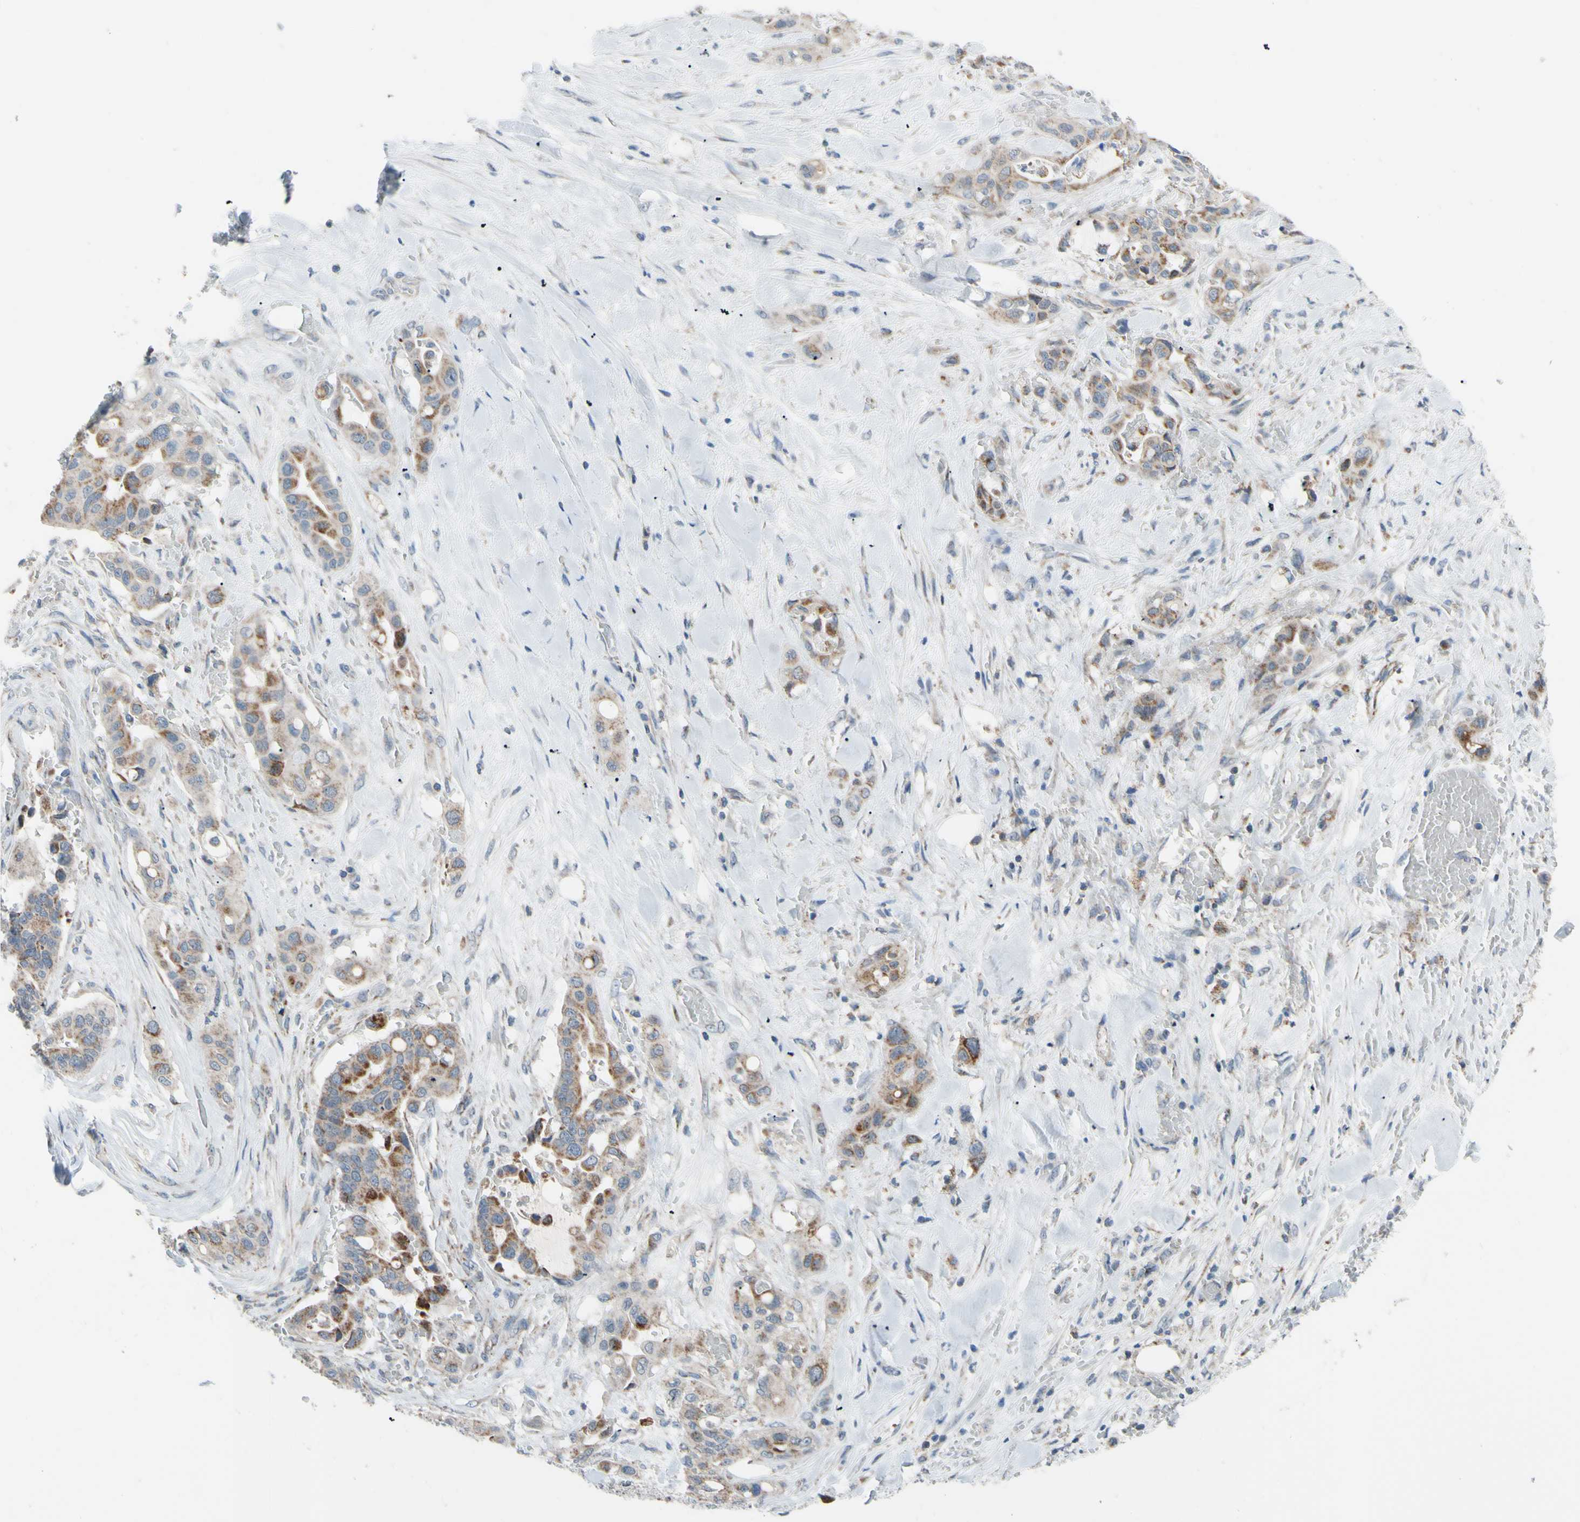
{"staining": {"intensity": "weak", "quantity": ">75%", "location": "cytoplasmic/membranous"}, "tissue": "liver cancer", "cell_type": "Tumor cells", "image_type": "cancer", "snomed": [{"axis": "morphology", "description": "Cholangiocarcinoma"}, {"axis": "topography", "description": "Liver"}], "caption": "Immunohistochemistry (IHC) (DAB (3,3'-diaminobenzidine)) staining of human liver cancer (cholangiocarcinoma) reveals weak cytoplasmic/membranous protein expression in about >75% of tumor cells. The staining is performed using DAB brown chromogen to label protein expression. The nuclei are counter-stained blue using hematoxylin.", "gene": "GLT8D1", "patient": {"sex": "female", "age": 61}}